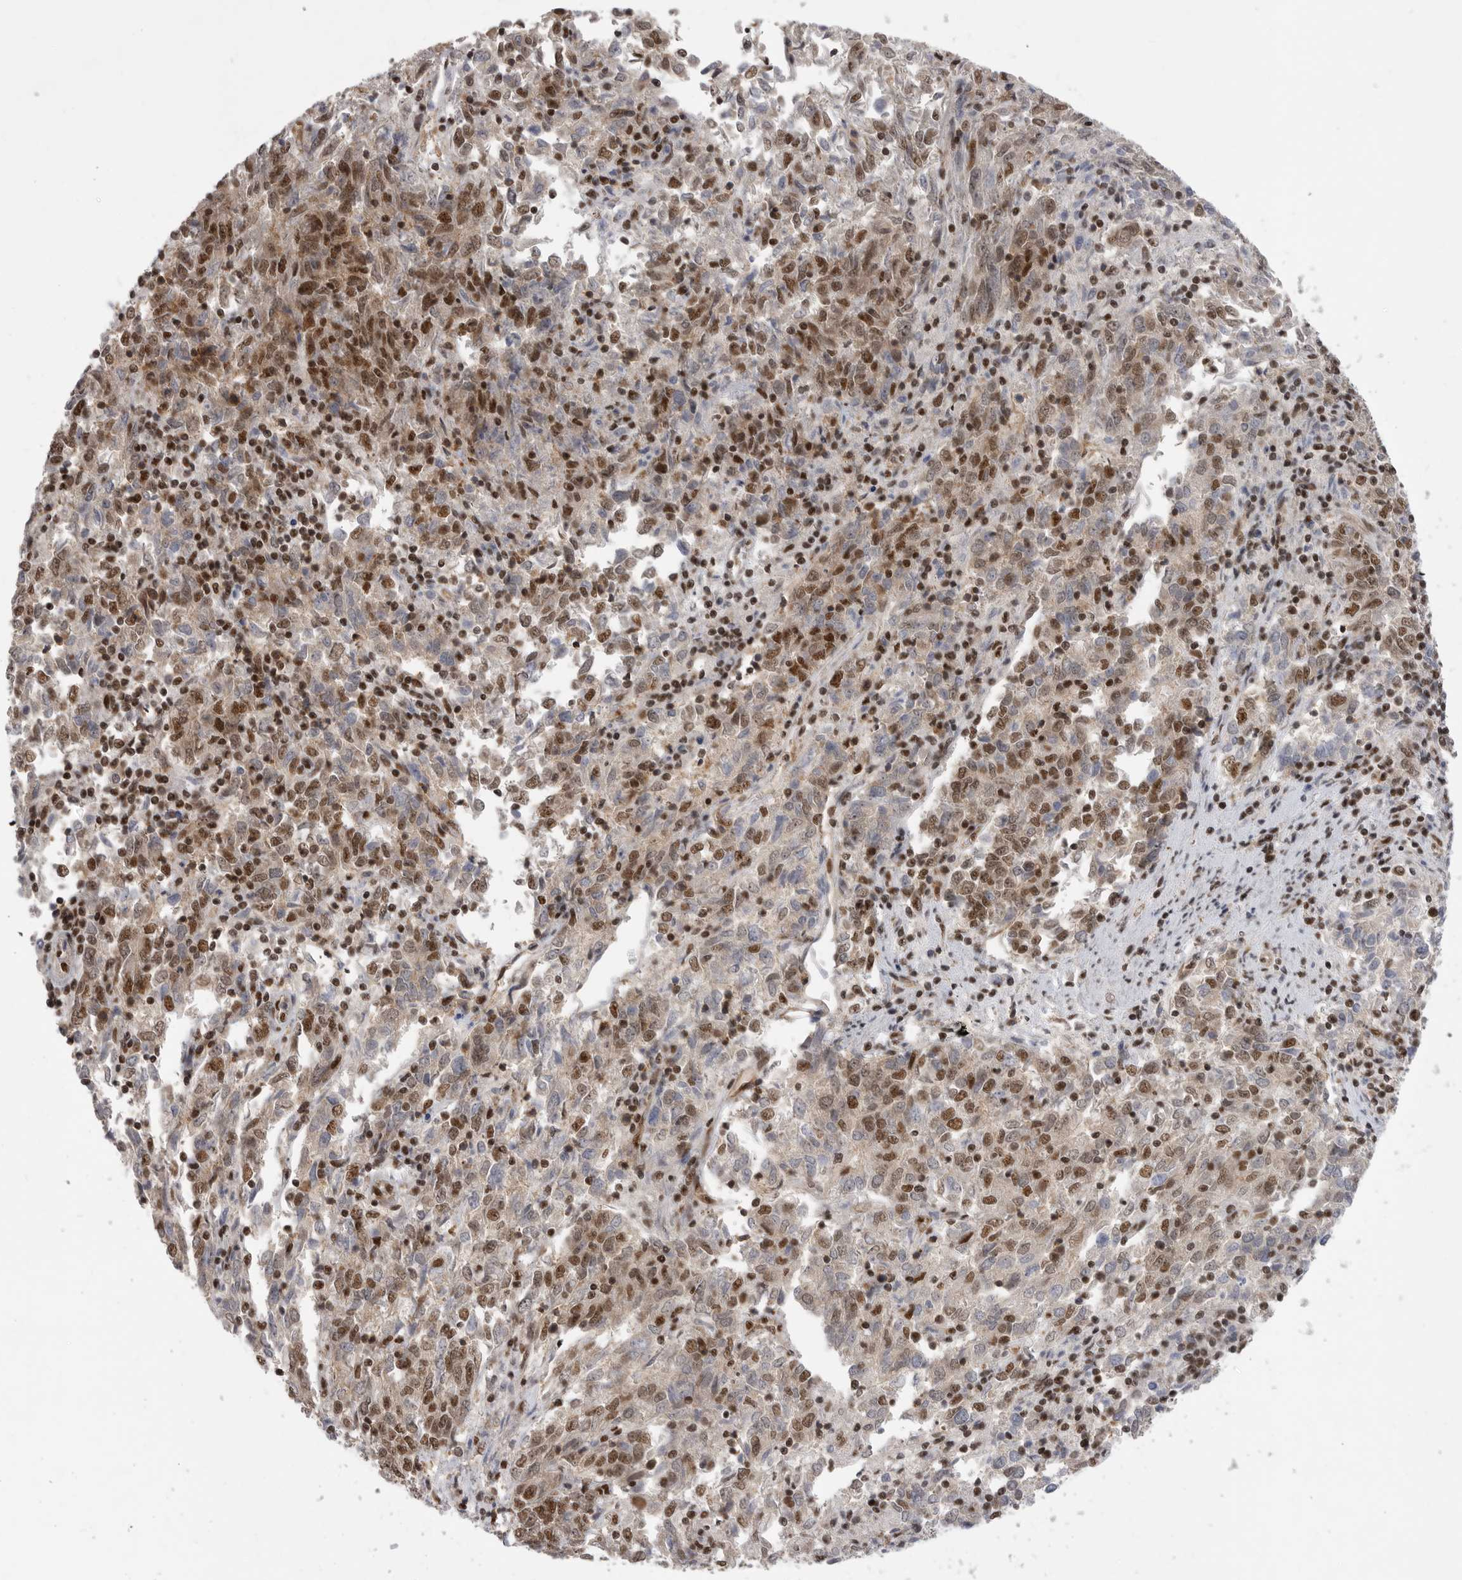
{"staining": {"intensity": "strong", "quantity": ">75%", "location": "nuclear"}, "tissue": "endometrial cancer", "cell_type": "Tumor cells", "image_type": "cancer", "snomed": [{"axis": "morphology", "description": "Adenocarcinoma, NOS"}, {"axis": "topography", "description": "Endometrium"}], "caption": "Protein staining of endometrial cancer tissue demonstrates strong nuclear expression in about >75% of tumor cells.", "gene": "PPP1R8", "patient": {"sex": "female", "age": 80}}